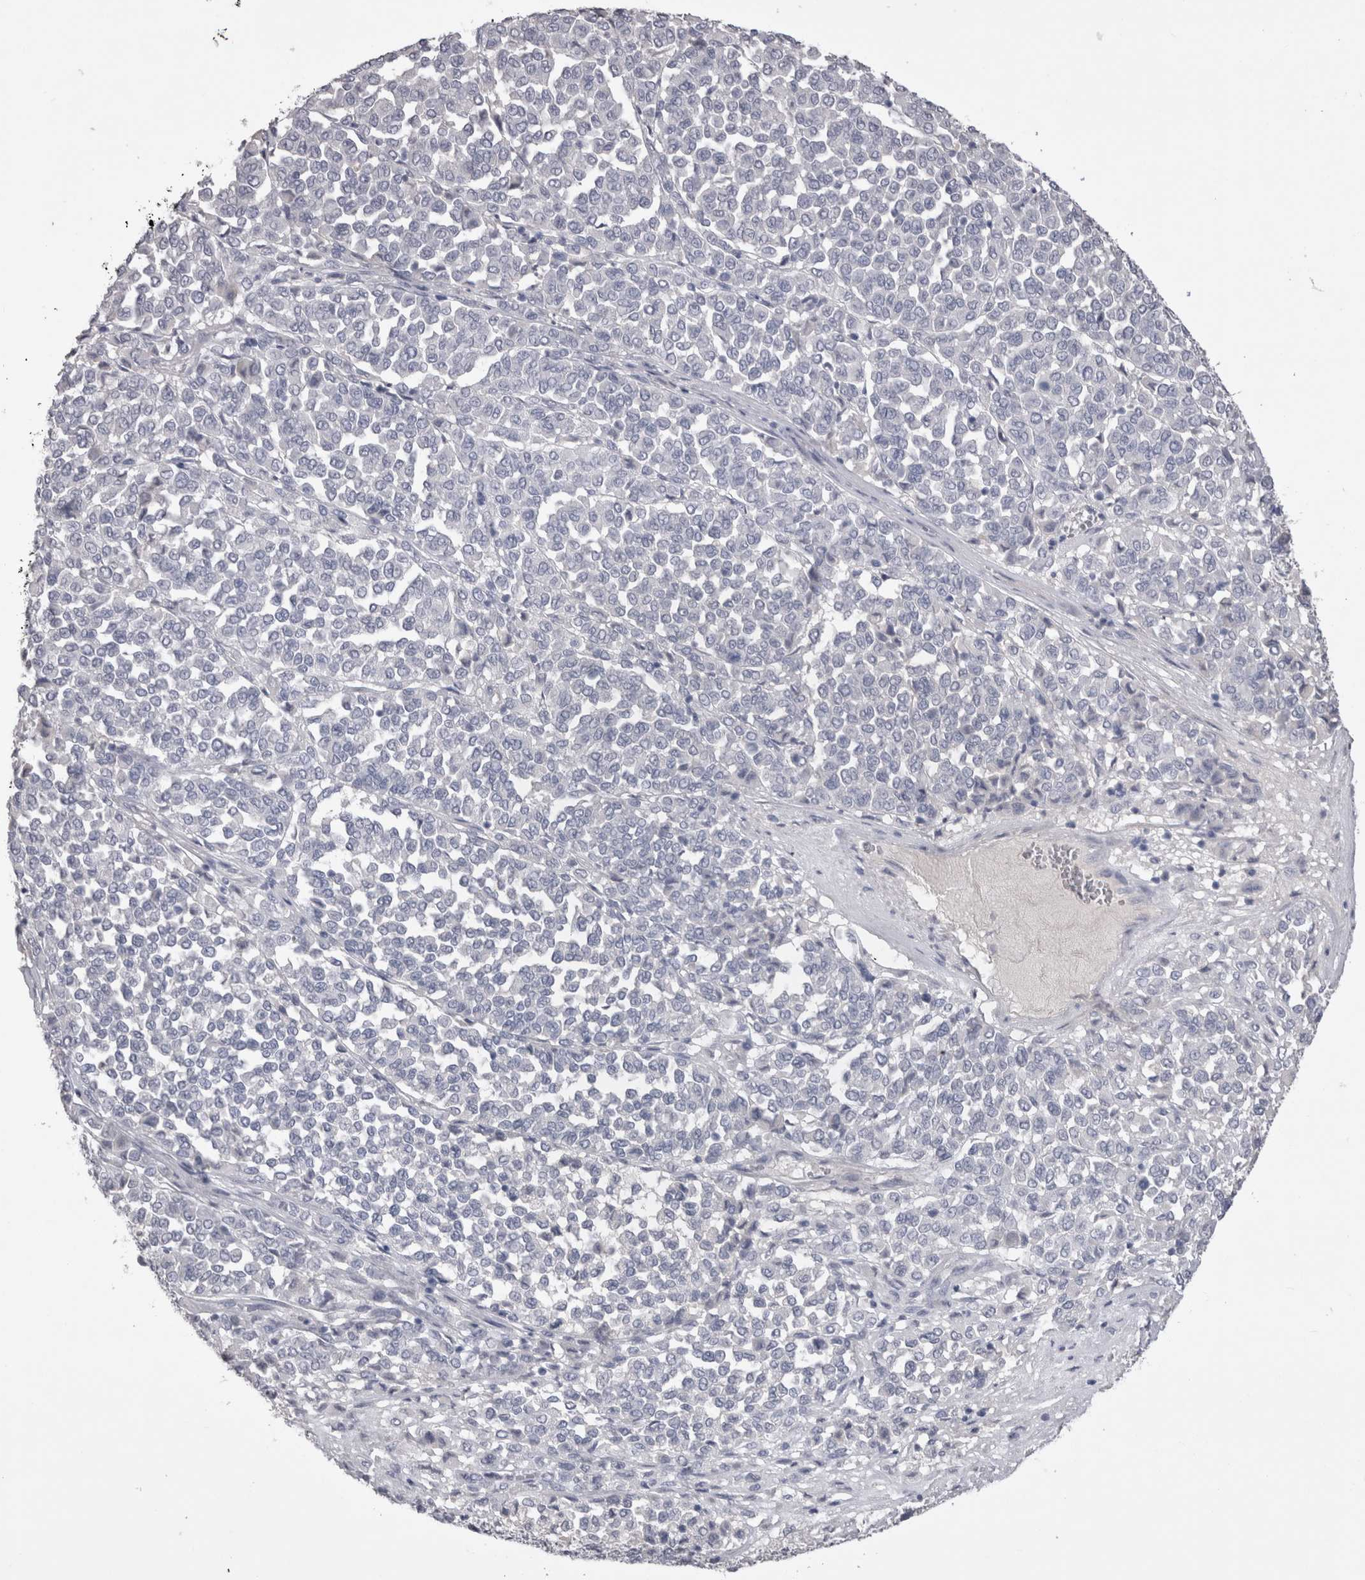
{"staining": {"intensity": "negative", "quantity": "none", "location": "none"}, "tissue": "melanoma", "cell_type": "Tumor cells", "image_type": "cancer", "snomed": [{"axis": "morphology", "description": "Malignant melanoma, Metastatic site"}, {"axis": "topography", "description": "Pancreas"}], "caption": "This is a histopathology image of immunohistochemistry (IHC) staining of melanoma, which shows no staining in tumor cells.", "gene": "ADAM2", "patient": {"sex": "female", "age": 30}}